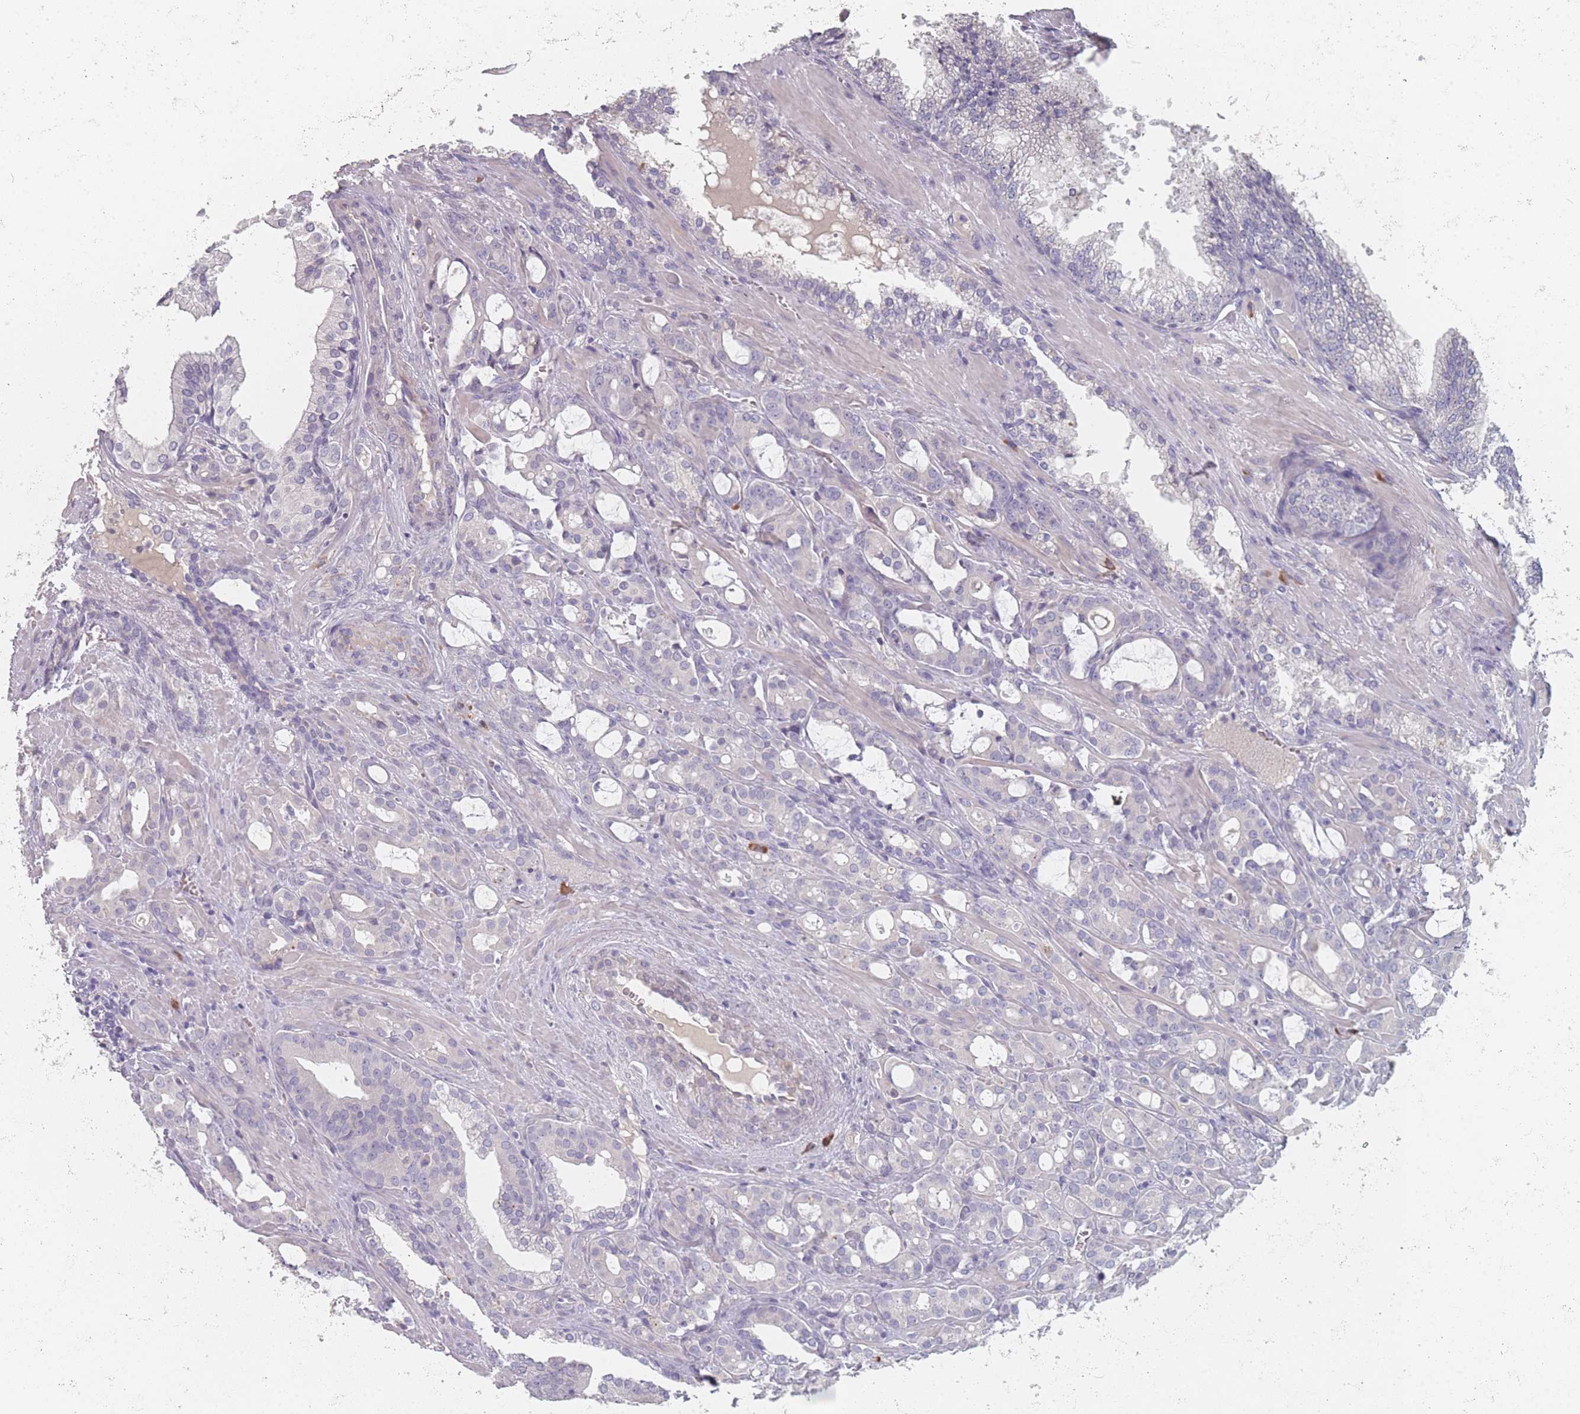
{"staining": {"intensity": "negative", "quantity": "none", "location": "none"}, "tissue": "prostate cancer", "cell_type": "Tumor cells", "image_type": "cancer", "snomed": [{"axis": "morphology", "description": "Adenocarcinoma, High grade"}, {"axis": "topography", "description": "Prostate"}], "caption": "High magnification brightfield microscopy of high-grade adenocarcinoma (prostate) stained with DAB (brown) and counterstained with hematoxylin (blue): tumor cells show no significant staining.", "gene": "SLC35E4", "patient": {"sex": "male", "age": 72}}